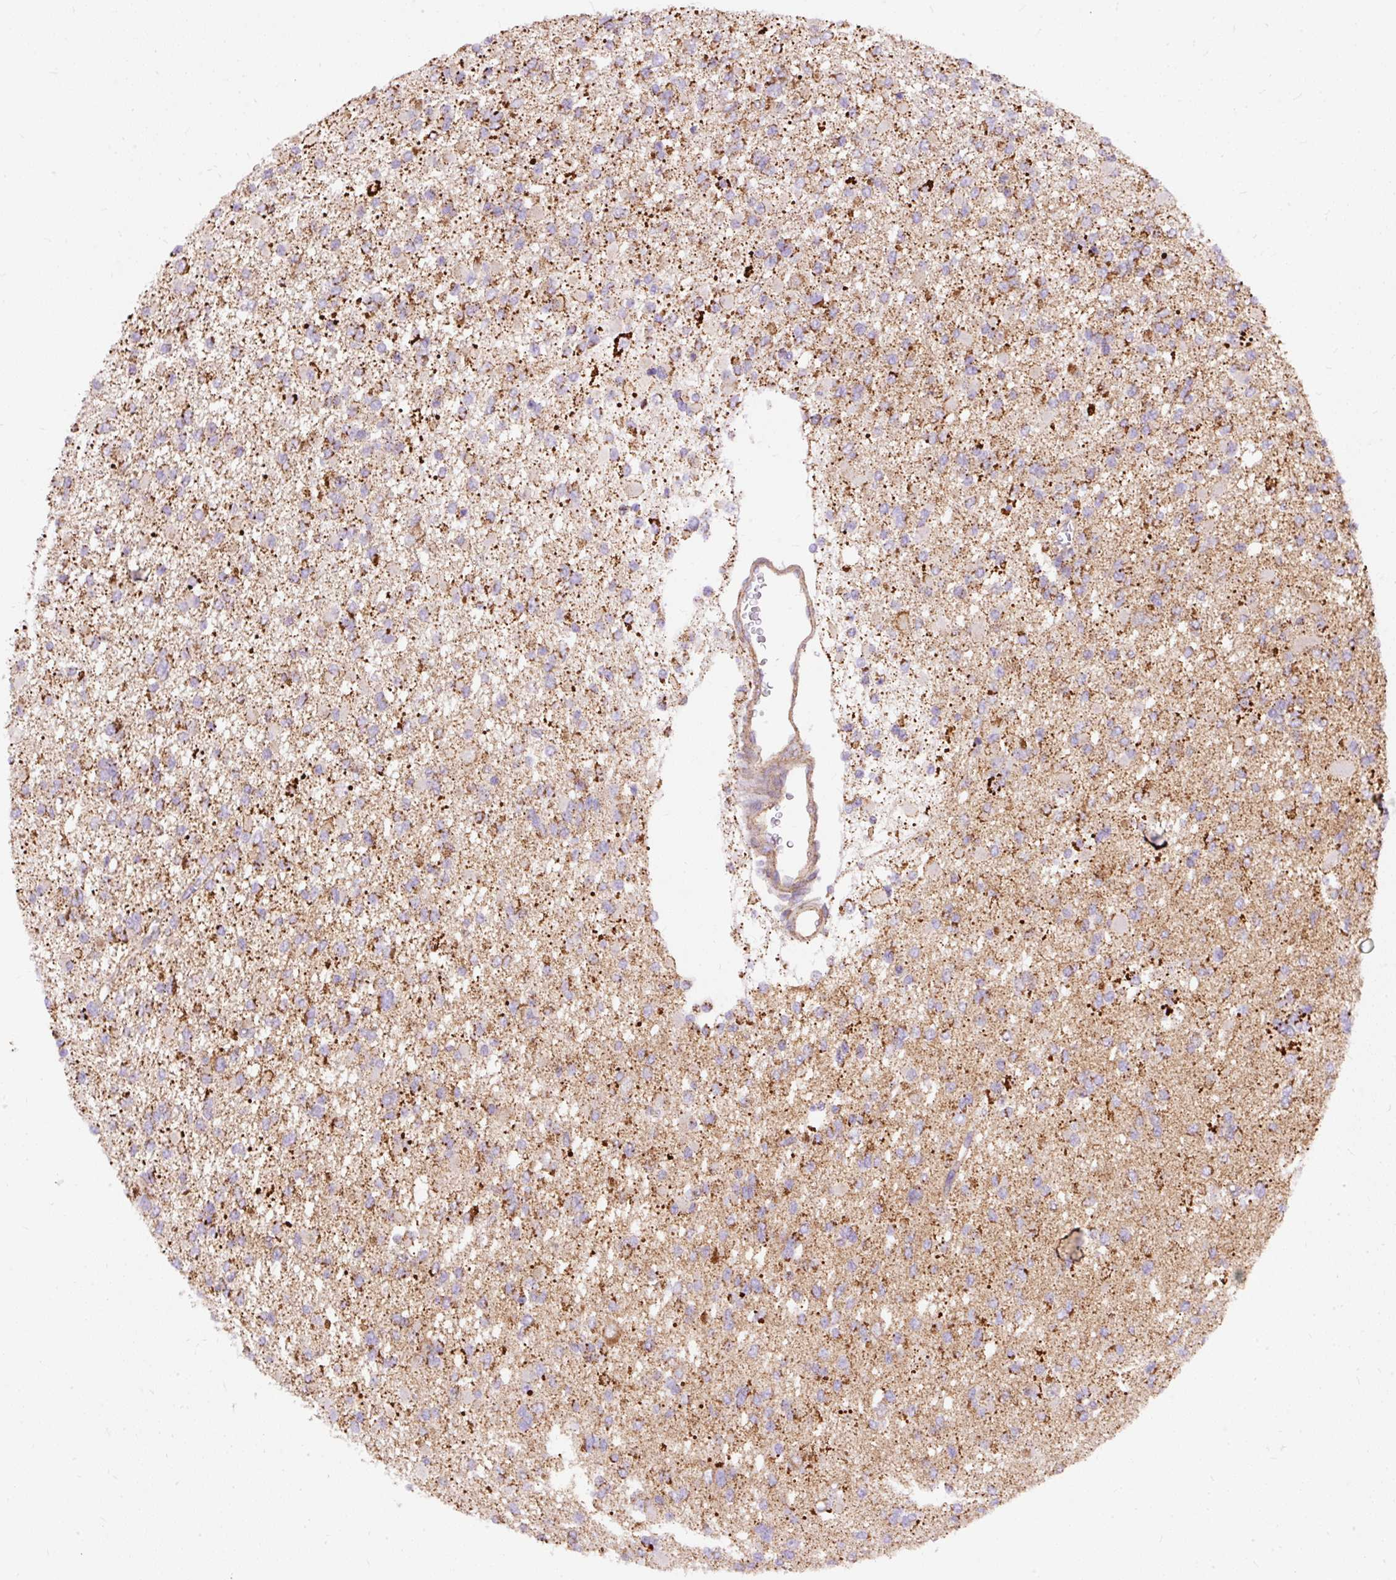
{"staining": {"intensity": "moderate", "quantity": ">75%", "location": "cytoplasmic/membranous"}, "tissue": "glioma", "cell_type": "Tumor cells", "image_type": "cancer", "snomed": [{"axis": "morphology", "description": "Glioma, malignant, Low grade"}, {"axis": "topography", "description": "Brain"}], "caption": "Protein expression analysis of glioma shows moderate cytoplasmic/membranous positivity in about >75% of tumor cells. (Stains: DAB in brown, nuclei in blue, Microscopy: brightfield microscopy at high magnification).", "gene": "CEP290", "patient": {"sex": "female", "age": 22}}